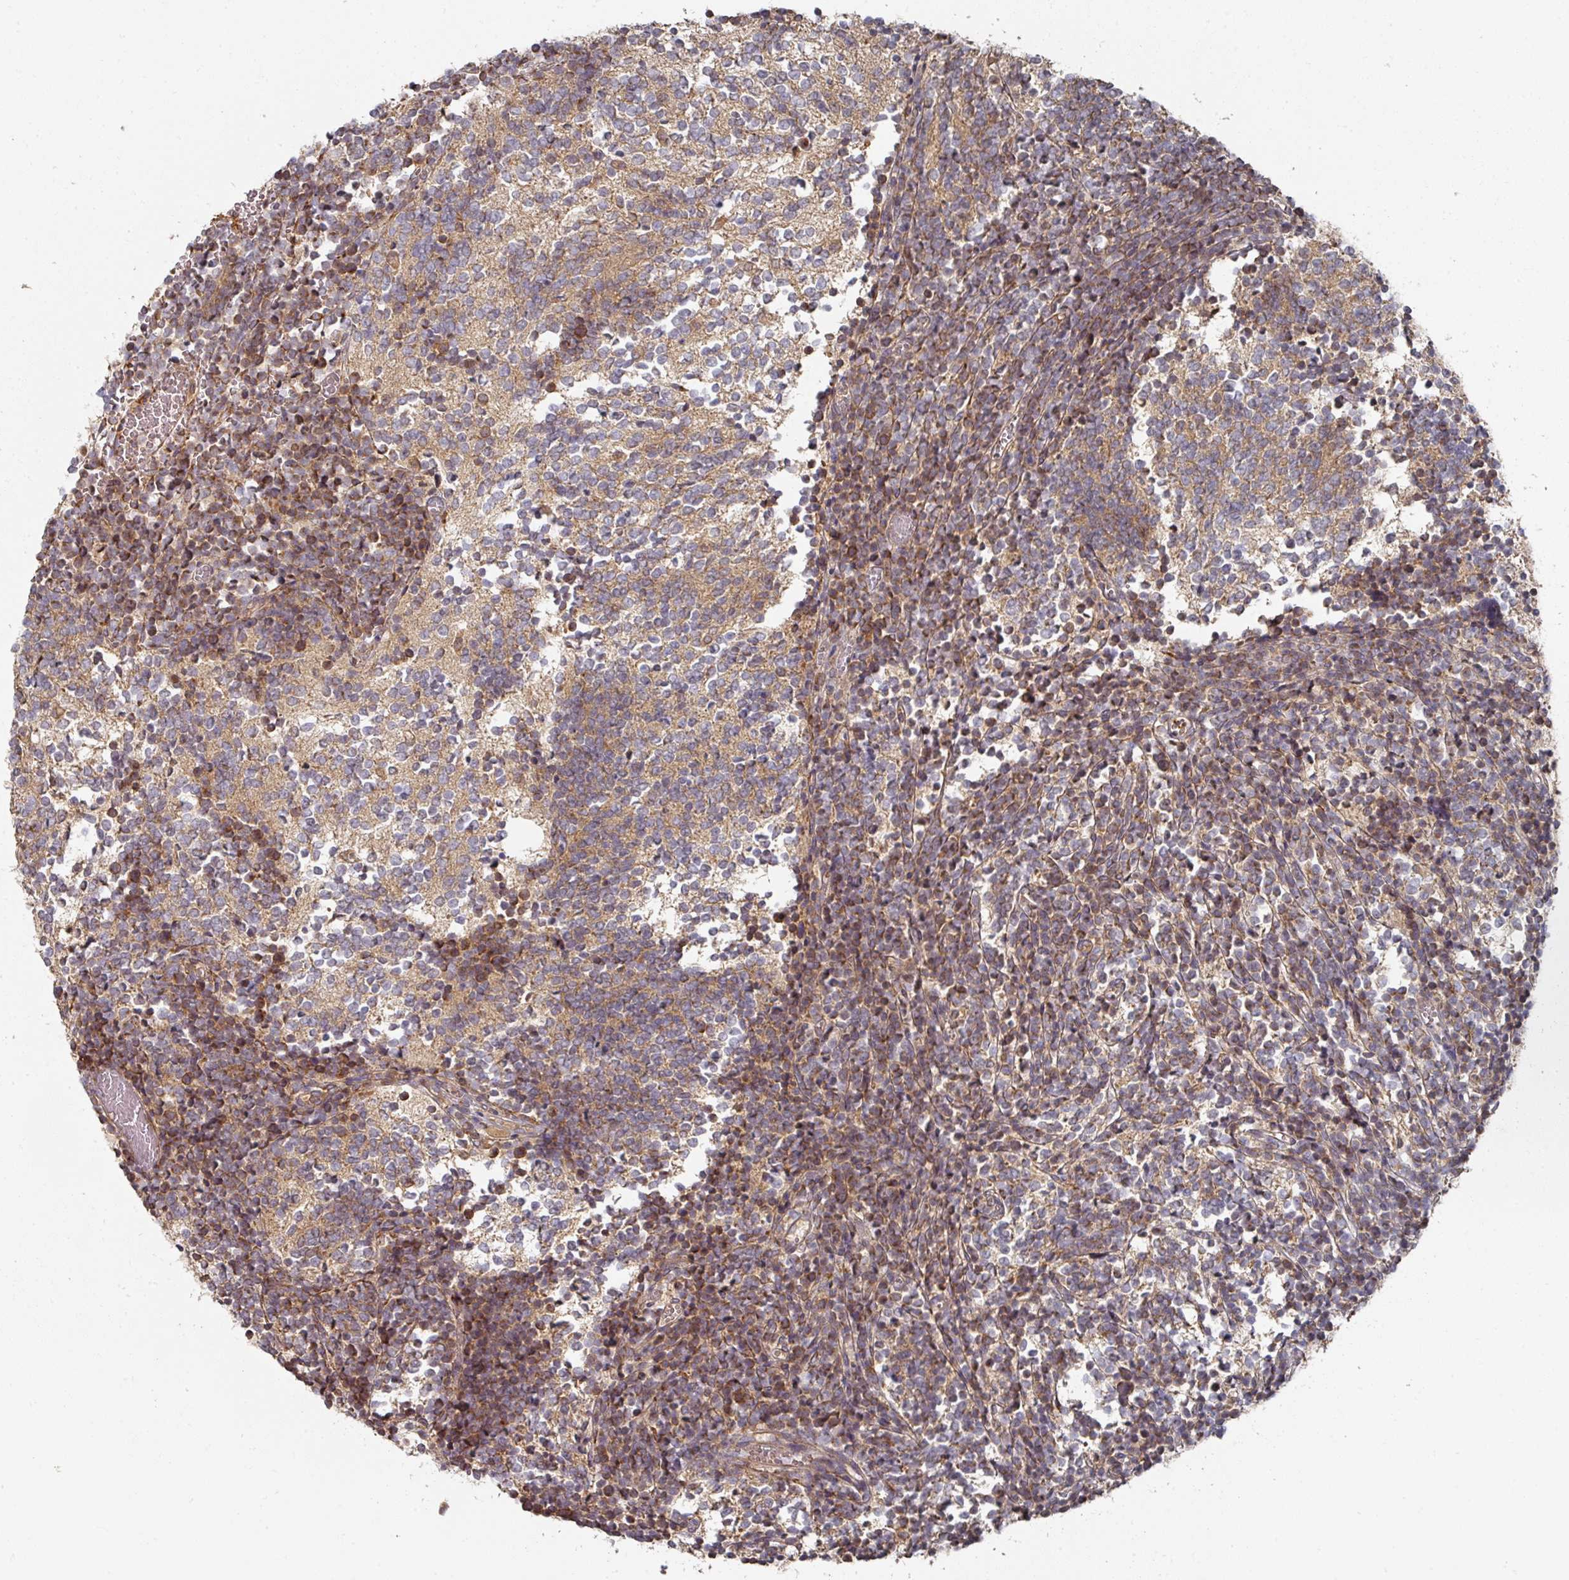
{"staining": {"intensity": "moderate", "quantity": ">75%", "location": "cytoplasmic/membranous"}, "tissue": "glioma", "cell_type": "Tumor cells", "image_type": "cancer", "snomed": [{"axis": "morphology", "description": "Glioma, malignant, Low grade"}, {"axis": "topography", "description": "Brain"}], "caption": "Immunohistochemistry (IHC) (DAB) staining of human glioma reveals moderate cytoplasmic/membranous protein positivity in about >75% of tumor cells.", "gene": "CEP95", "patient": {"sex": "female", "age": 1}}